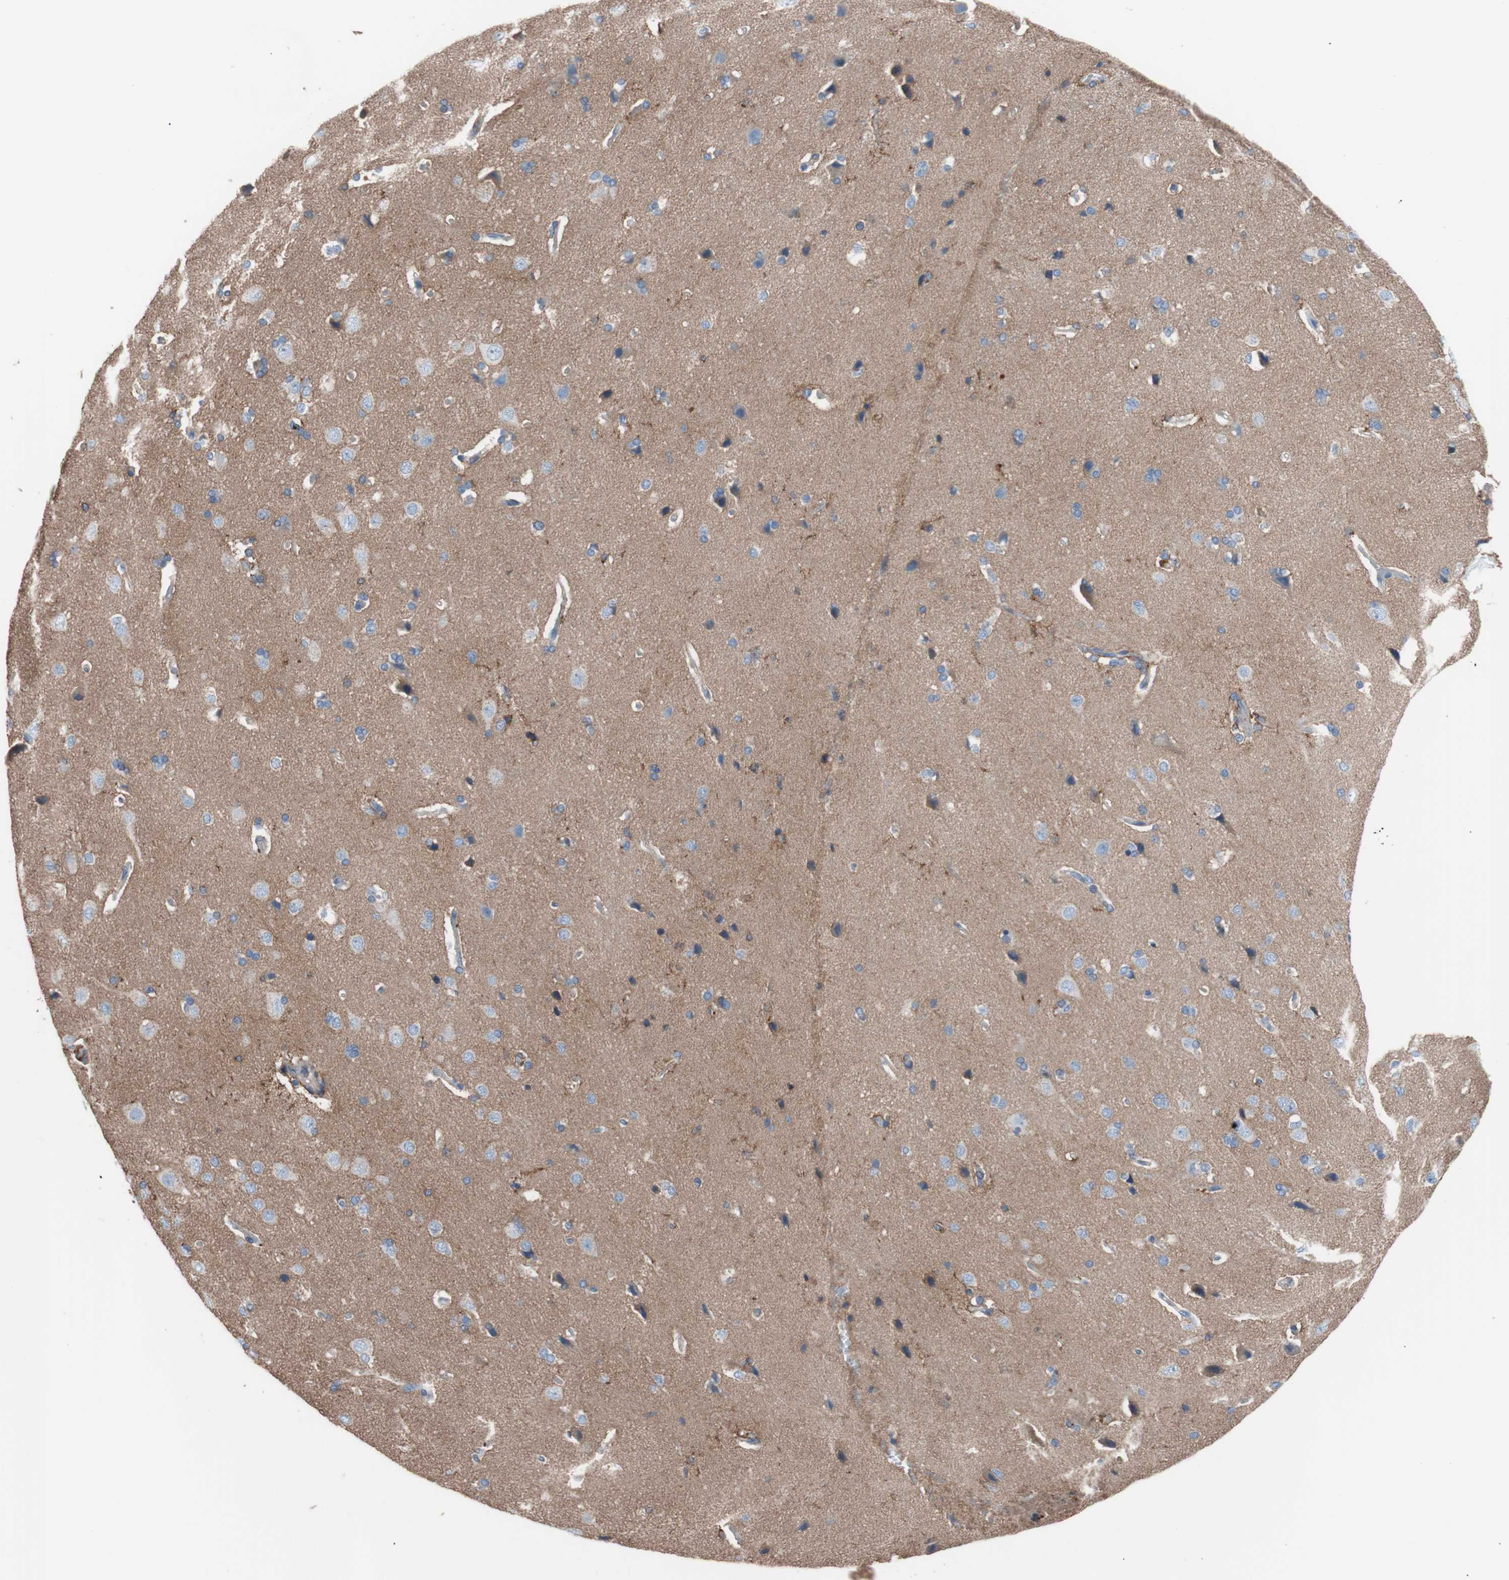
{"staining": {"intensity": "moderate", "quantity": "<25%", "location": "cytoplasmic/membranous"}, "tissue": "cerebral cortex", "cell_type": "Endothelial cells", "image_type": "normal", "snomed": [{"axis": "morphology", "description": "Normal tissue, NOS"}, {"axis": "topography", "description": "Cerebral cortex"}], "caption": "Immunohistochemistry (IHC) image of unremarkable cerebral cortex: cerebral cortex stained using immunohistochemistry (IHC) shows low levels of moderate protein expression localized specifically in the cytoplasmic/membranous of endothelial cells, appearing as a cytoplasmic/membranous brown color.", "gene": "CD81", "patient": {"sex": "male", "age": 62}}